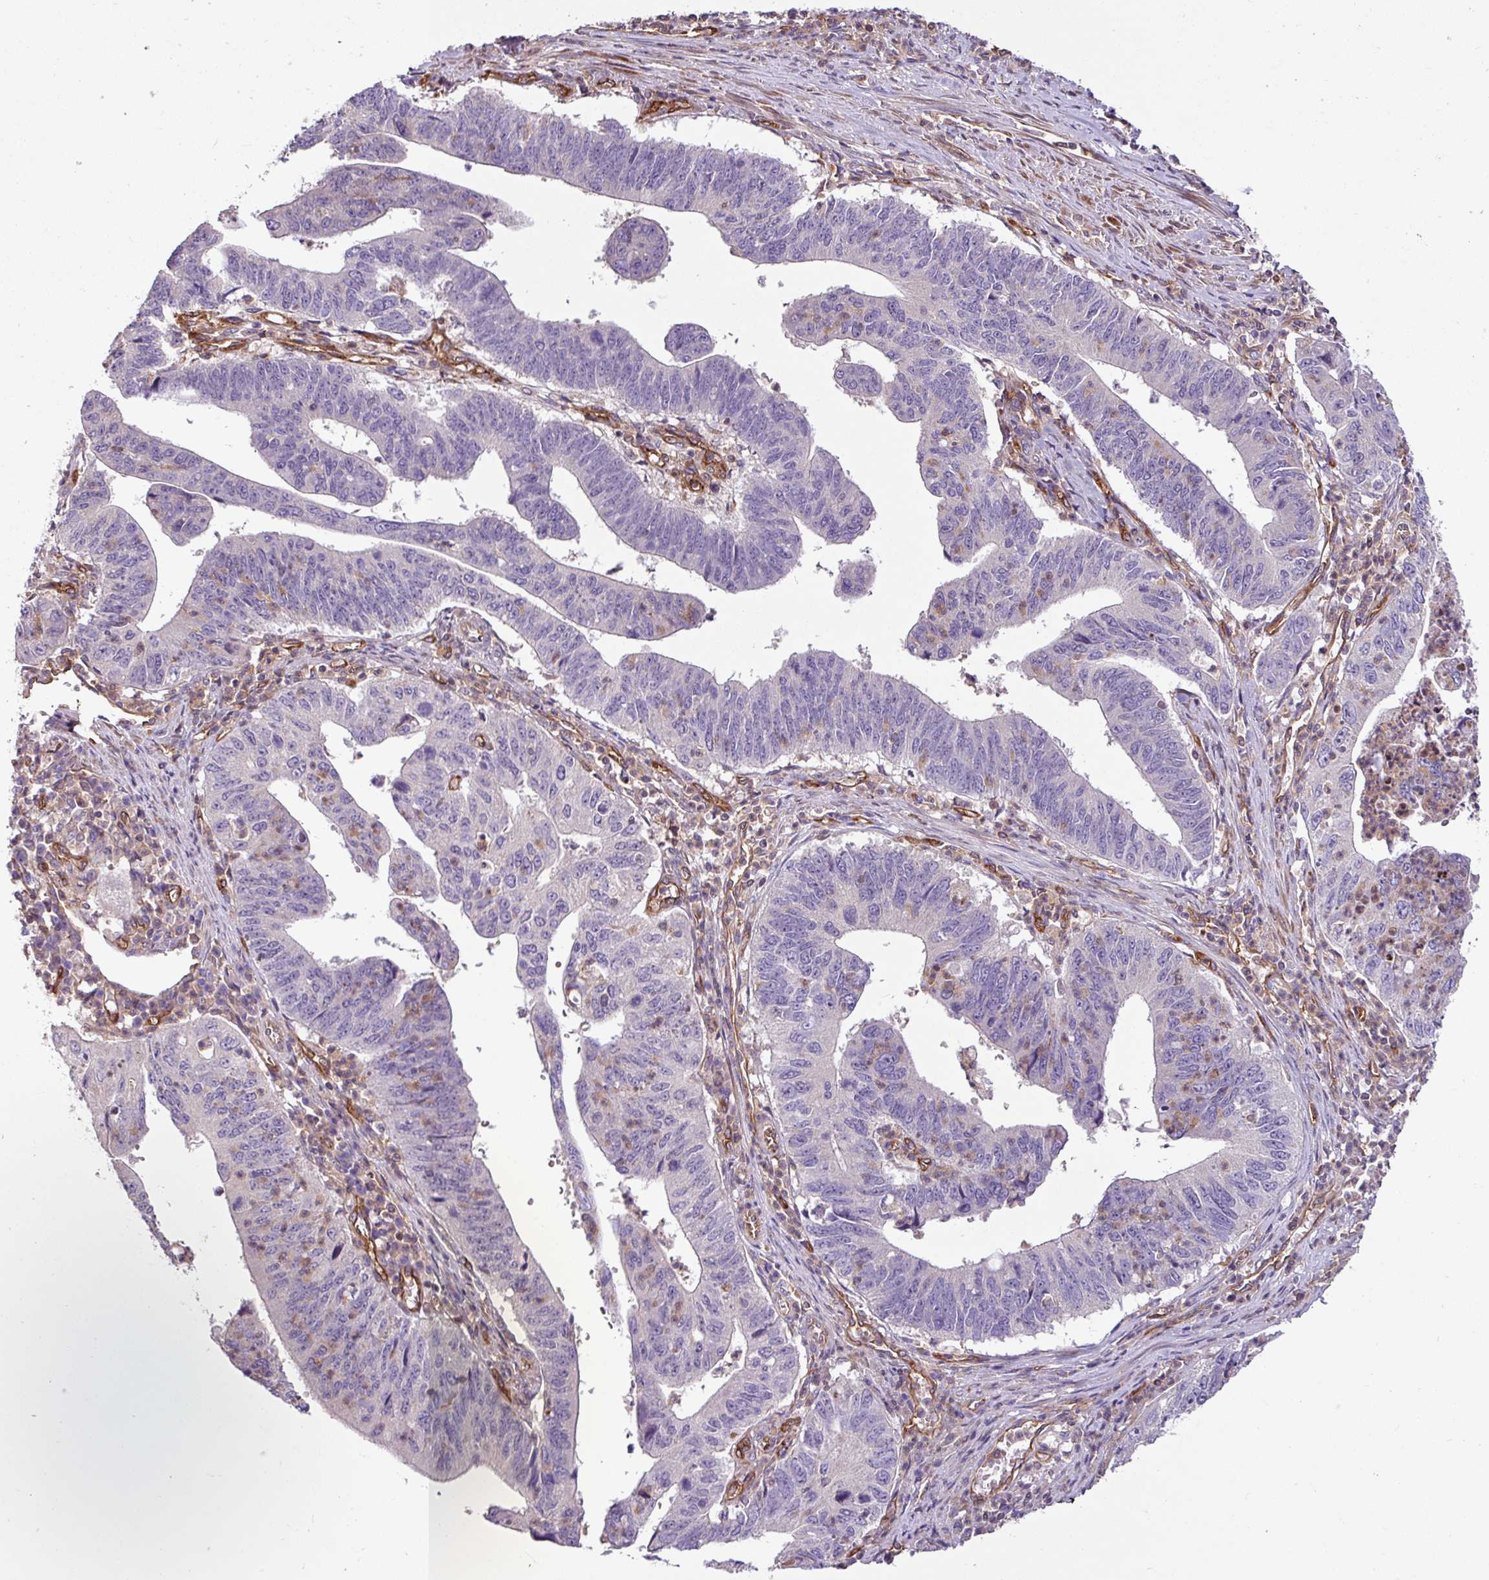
{"staining": {"intensity": "negative", "quantity": "none", "location": "none"}, "tissue": "stomach cancer", "cell_type": "Tumor cells", "image_type": "cancer", "snomed": [{"axis": "morphology", "description": "Adenocarcinoma, NOS"}, {"axis": "topography", "description": "Stomach"}], "caption": "Micrograph shows no protein positivity in tumor cells of stomach cancer (adenocarcinoma) tissue. (Stains: DAB (3,3'-diaminobenzidine) immunohistochemistry (IHC) with hematoxylin counter stain, Microscopy: brightfield microscopy at high magnification).", "gene": "ZNF106", "patient": {"sex": "male", "age": 59}}